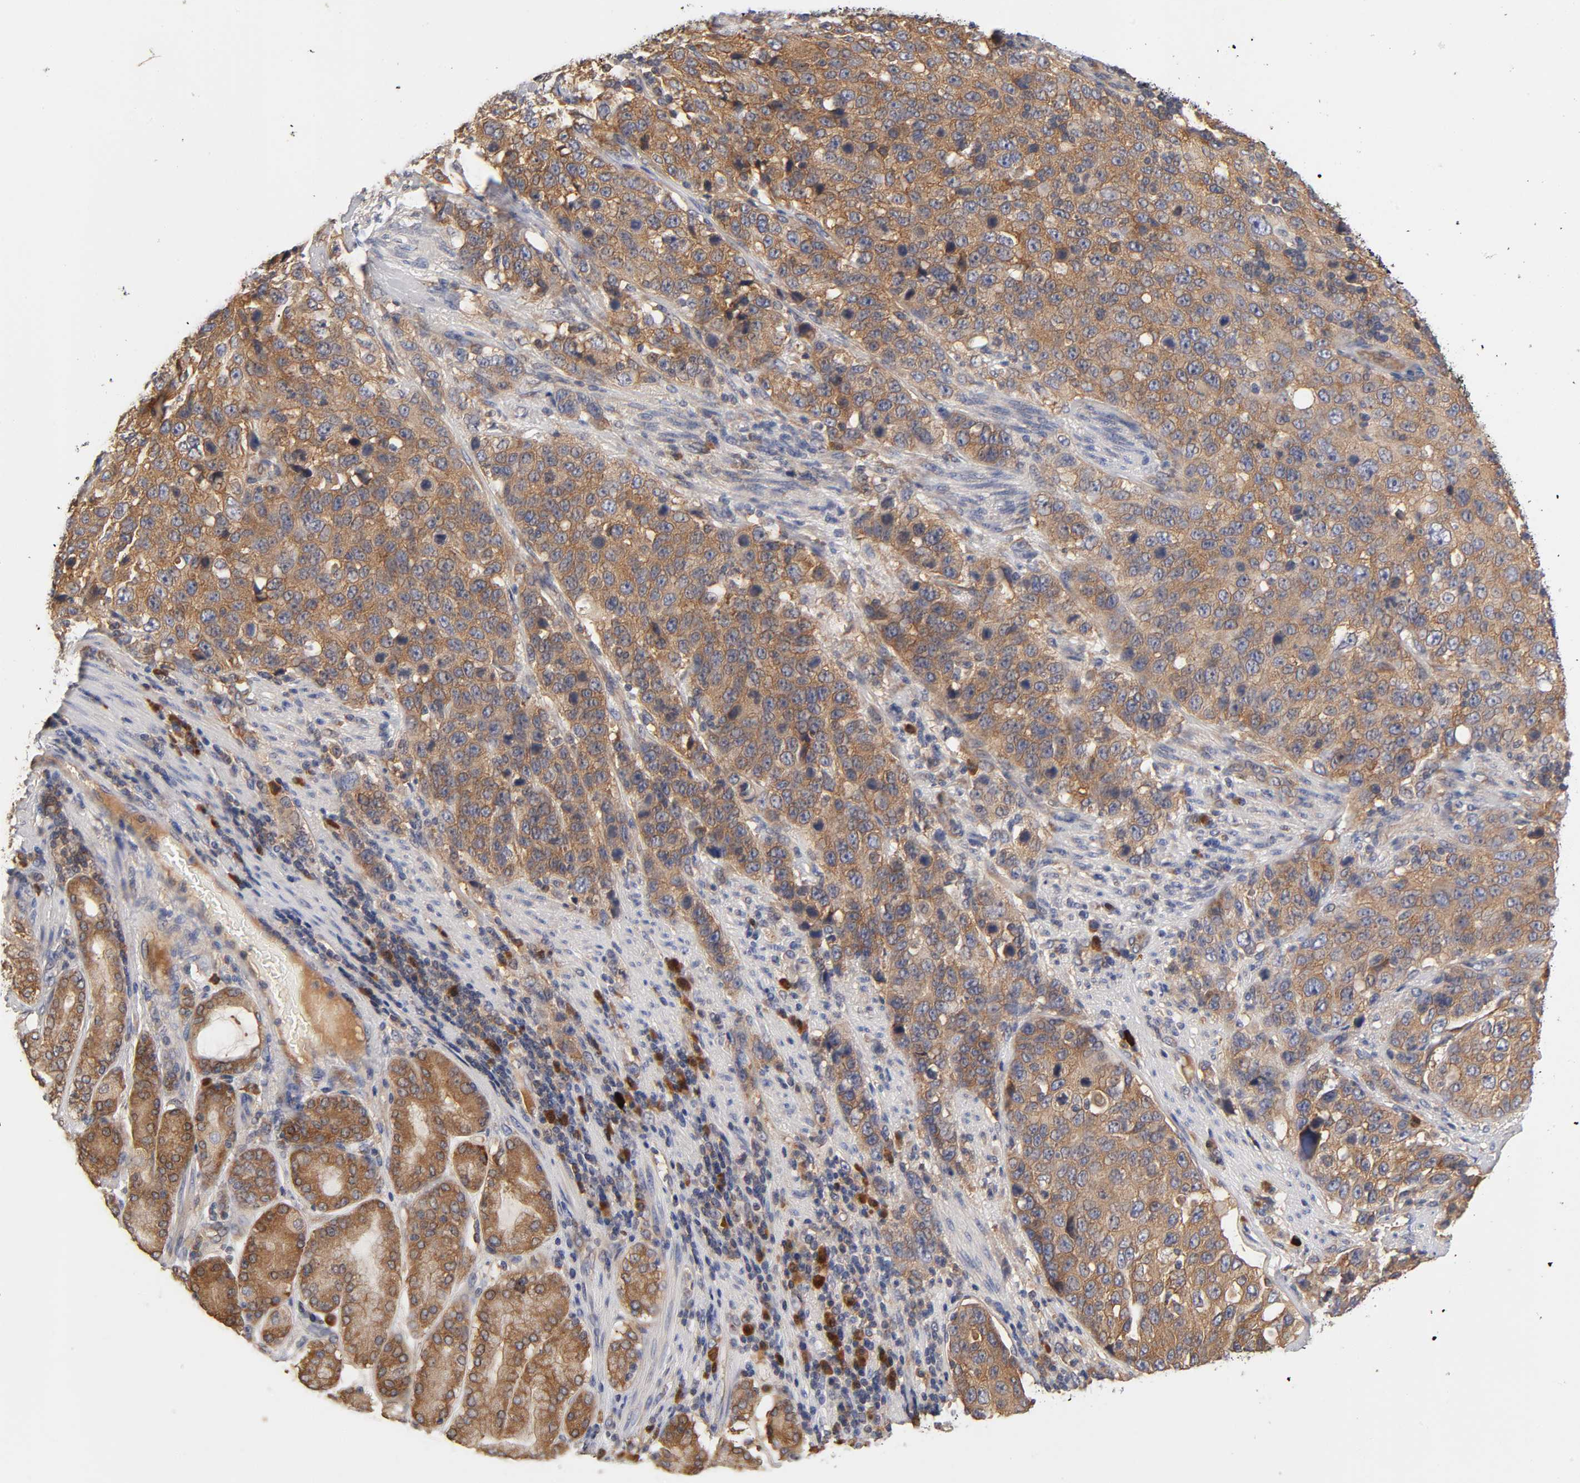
{"staining": {"intensity": "moderate", "quantity": ">75%", "location": "cytoplasmic/membranous"}, "tissue": "stomach cancer", "cell_type": "Tumor cells", "image_type": "cancer", "snomed": [{"axis": "morphology", "description": "Normal tissue, NOS"}, {"axis": "morphology", "description": "Adenocarcinoma, NOS"}, {"axis": "topography", "description": "Stomach"}], "caption": "Immunohistochemistry (IHC) of human stomach adenocarcinoma reveals medium levels of moderate cytoplasmic/membranous staining in about >75% of tumor cells.", "gene": "RPS29", "patient": {"sex": "male", "age": 48}}